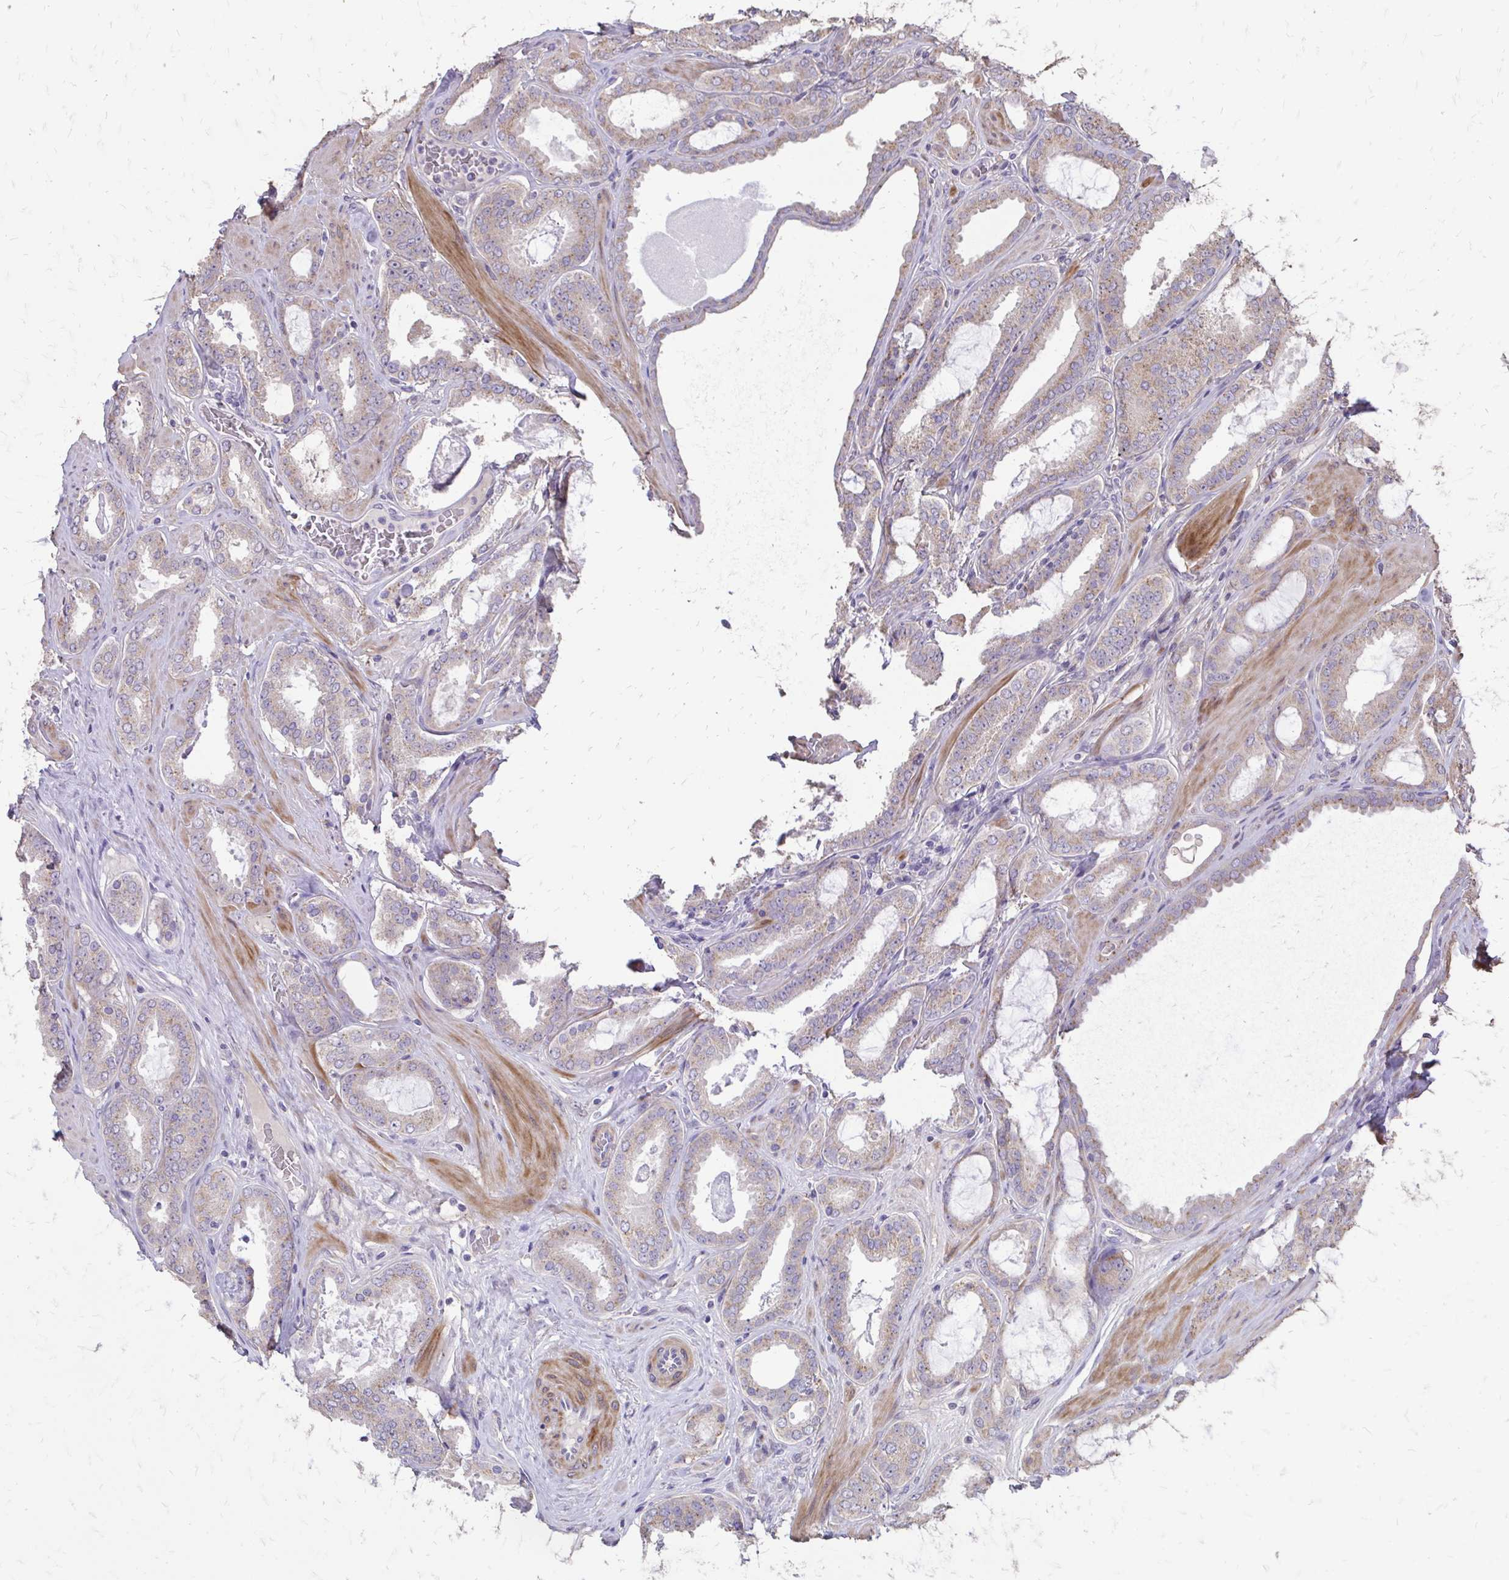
{"staining": {"intensity": "negative", "quantity": "none", "location": "none"}, "tissue": "prostate cancer", "cell_type": "Tumor cells", "image_type": "cancer", "snomed": [{"axis": "morphology", "description": "Adenocarcinoma, High grade"}, {"axis": "topography", "description": "Prostate"}], "caption": "IHC micrograph of human prostate cancer (adenocarcinoma (high-grade)) stained for a protein (brown), which exhibits no positivity in tumor cells.", "gene": "MYORG", "patient": {"sex": "male", "age": 63}}